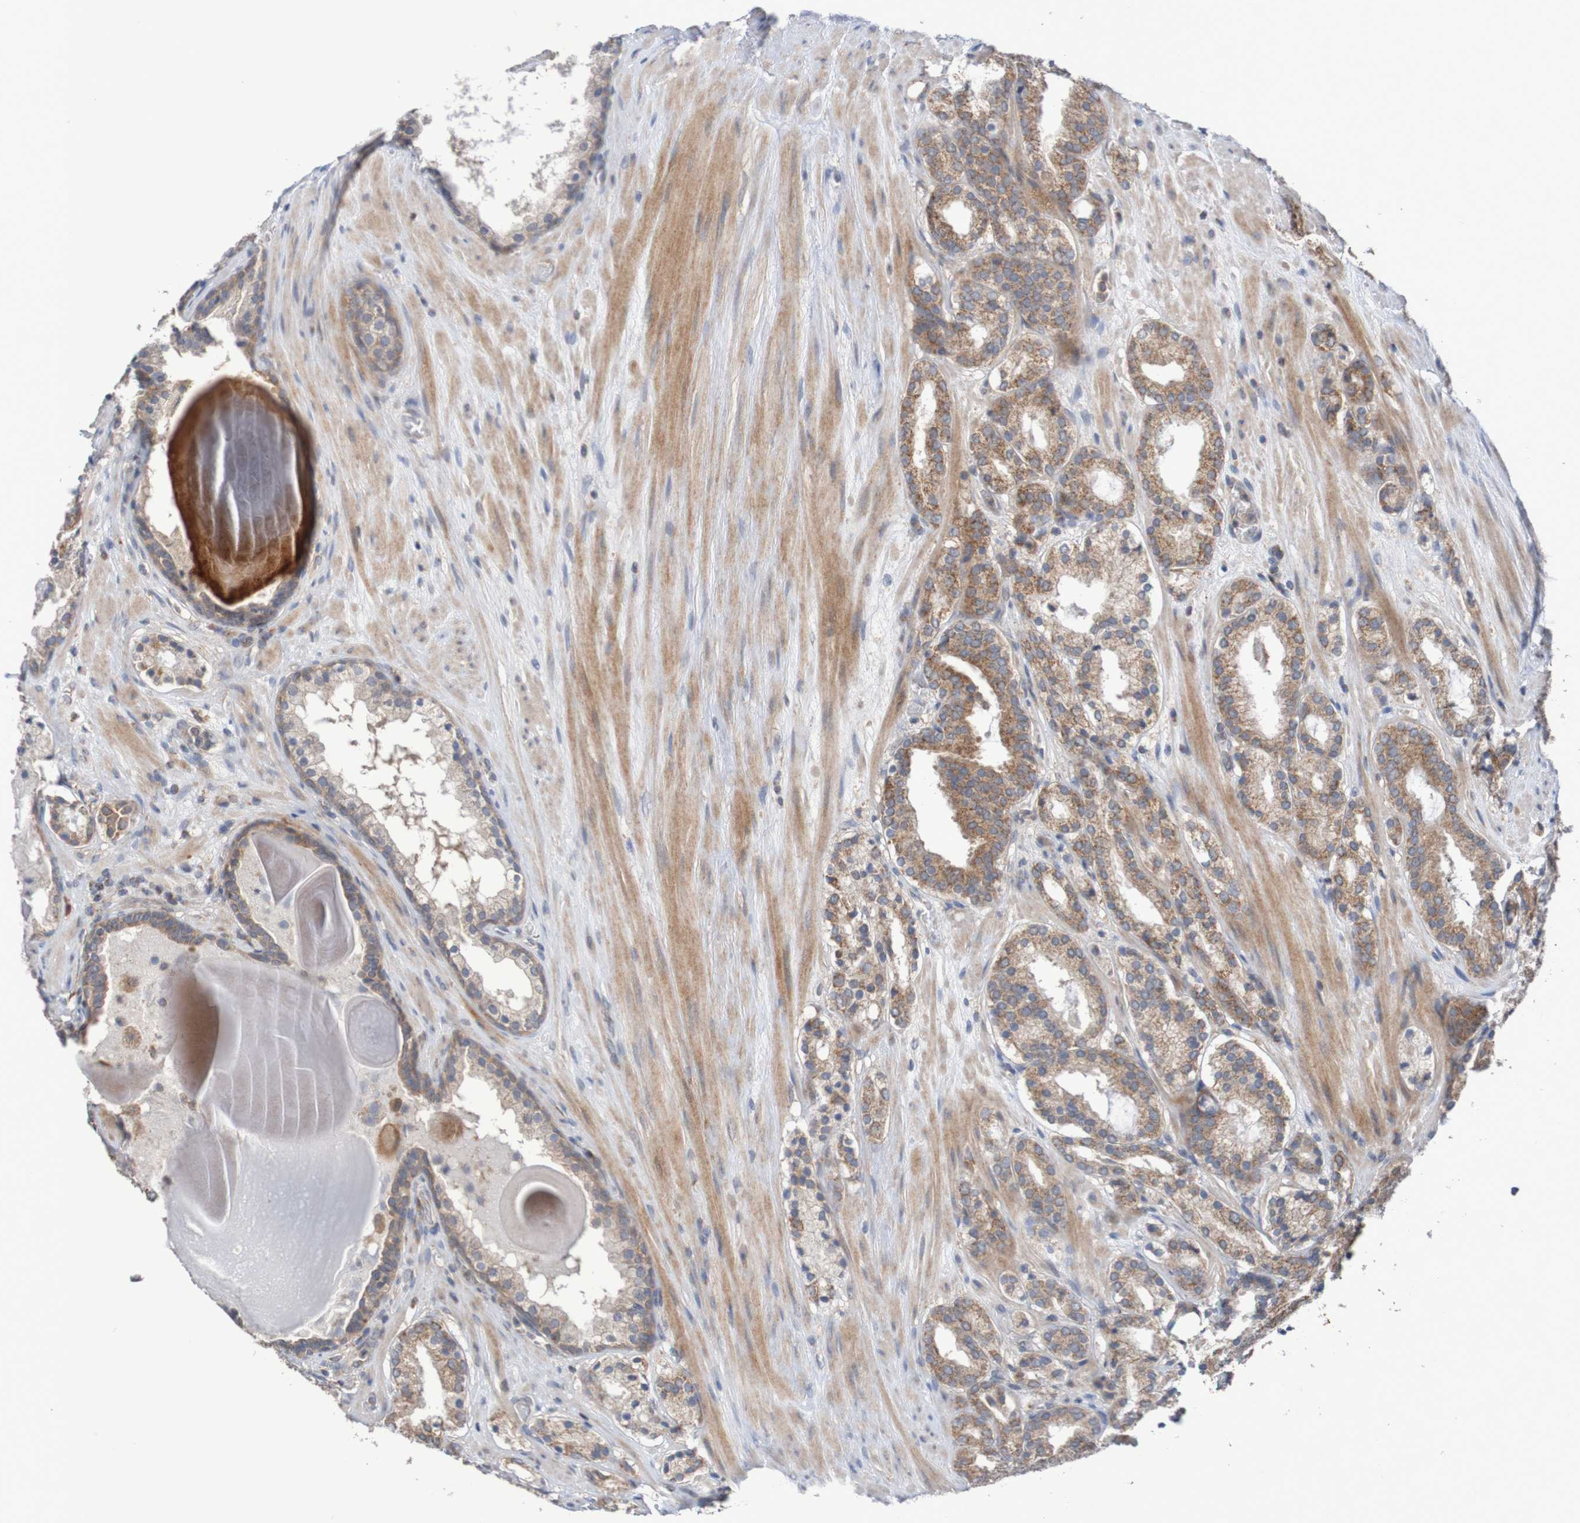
{"staining": {"intensity": "moderate", "quantity": ">75%", "location": "cytoplasmic/membranous"}, "tissue": "prostate cancer", "cell_type": "Tumor cells", "image_type": "cancer", "snomed": [{"axis": "morphology", "description": "Adenocarcinoma, Low grade"}, {"axis": "topography", "description": "Prostate"}], "caption": "A medium amount of moderate cytoplasmic/membranous expression is identified in about >75% of tumor cells in prostate adenocarcinoma (low-grade) tissue. Nuclei are stained in blue.", "gene": "C3orf18", "patient": {"sex": "male", "age": 69}}